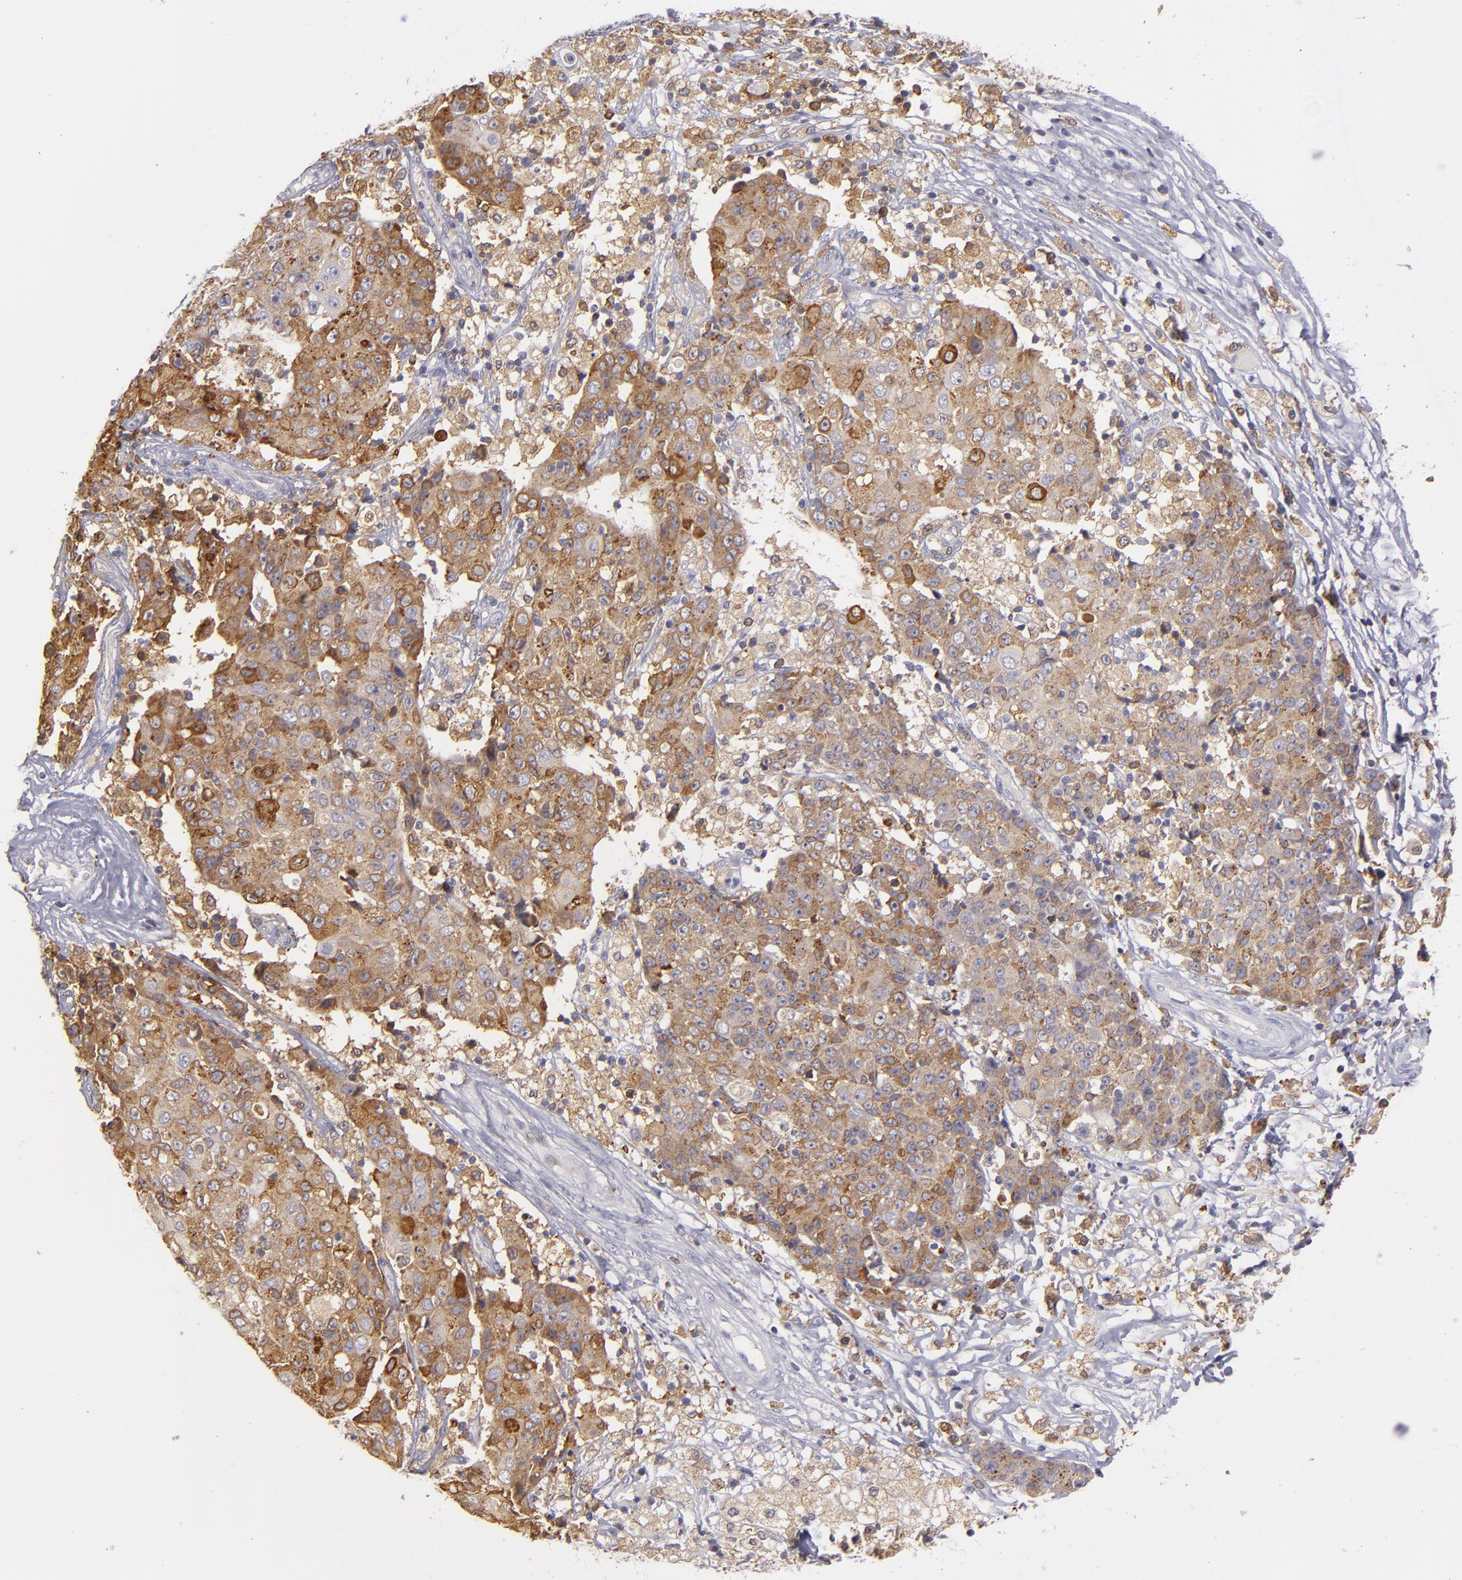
{"staining": {"intensity": "moderate", "quantity": ">75%", "location": "cytoplasmic/membranous"}, "tissue": "ovarian cancer", "cell_type": "Tumor cells", "image_type": "cancer", "snomed": [{"axis": "morphology", "description": "Carcinoma, endometroid"}, {"axis": "topography", "description": "Ovary"}], "caption": "Tumor cells reveal medium levels of moderate cytoplasmic/membranous staining in approximately >75% of cells in human ovarian endometroid carcinoma.", "gene": "CD74", "patient": {"sex": "female", "age": 42}}